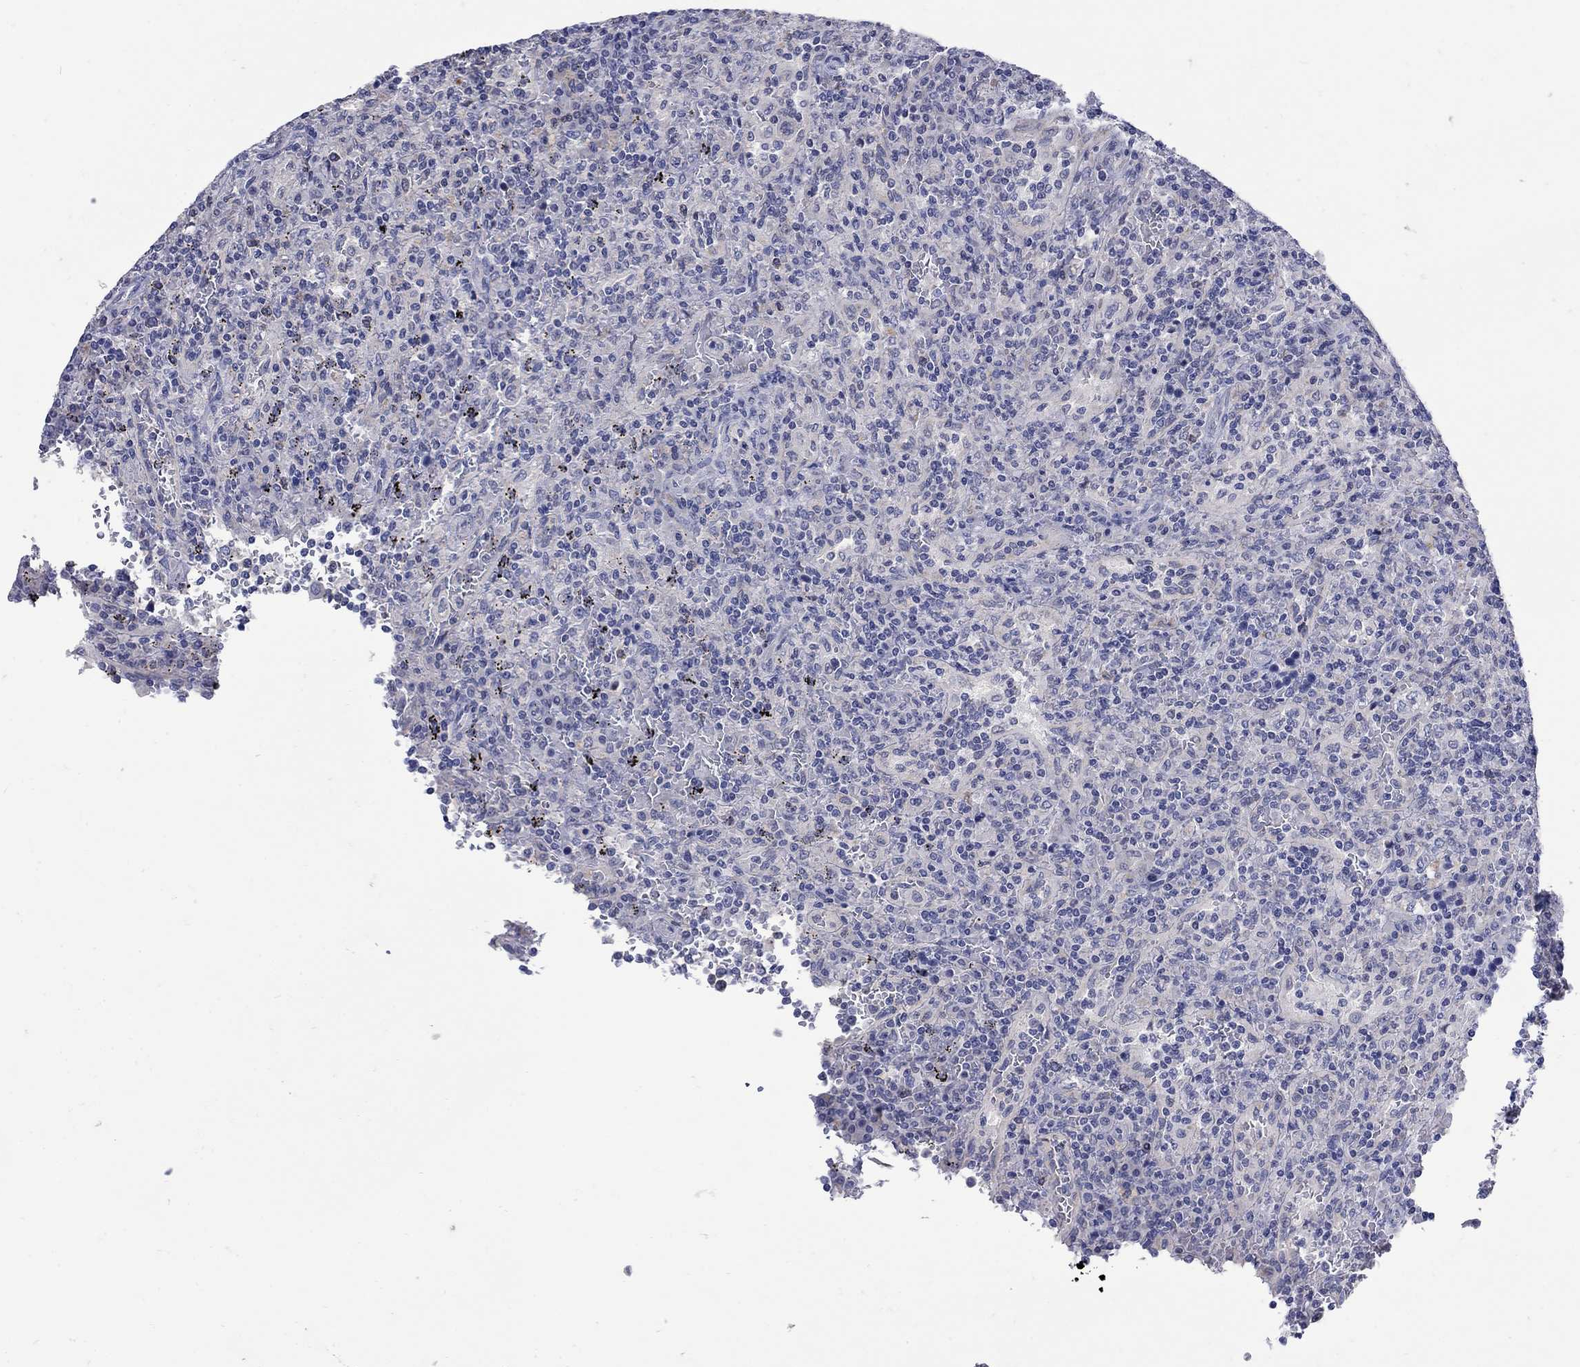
{"staining": {"intensity": "negative", "quantity": "none", "location": "none"}, "tissue": "lymphoma", "cell_type": "Tumor cells", "image_type": "cancer", "snomed": [{"axis": "morphology", "description": "Malignant lymphoma, non-Hodgkin's type, Low grade"}, {"axis": "topography", "description": "Spleen"}], "caption": "The histopathology image reveals no significant expression in tumor cells of lymphoma. (Brightfield microscopy of DAB (3,3'-diaminobenzidine) immunohistochemistry at high magnification).", "gene": "CETN1", "patient": {"sex": "male", "age": 62}}